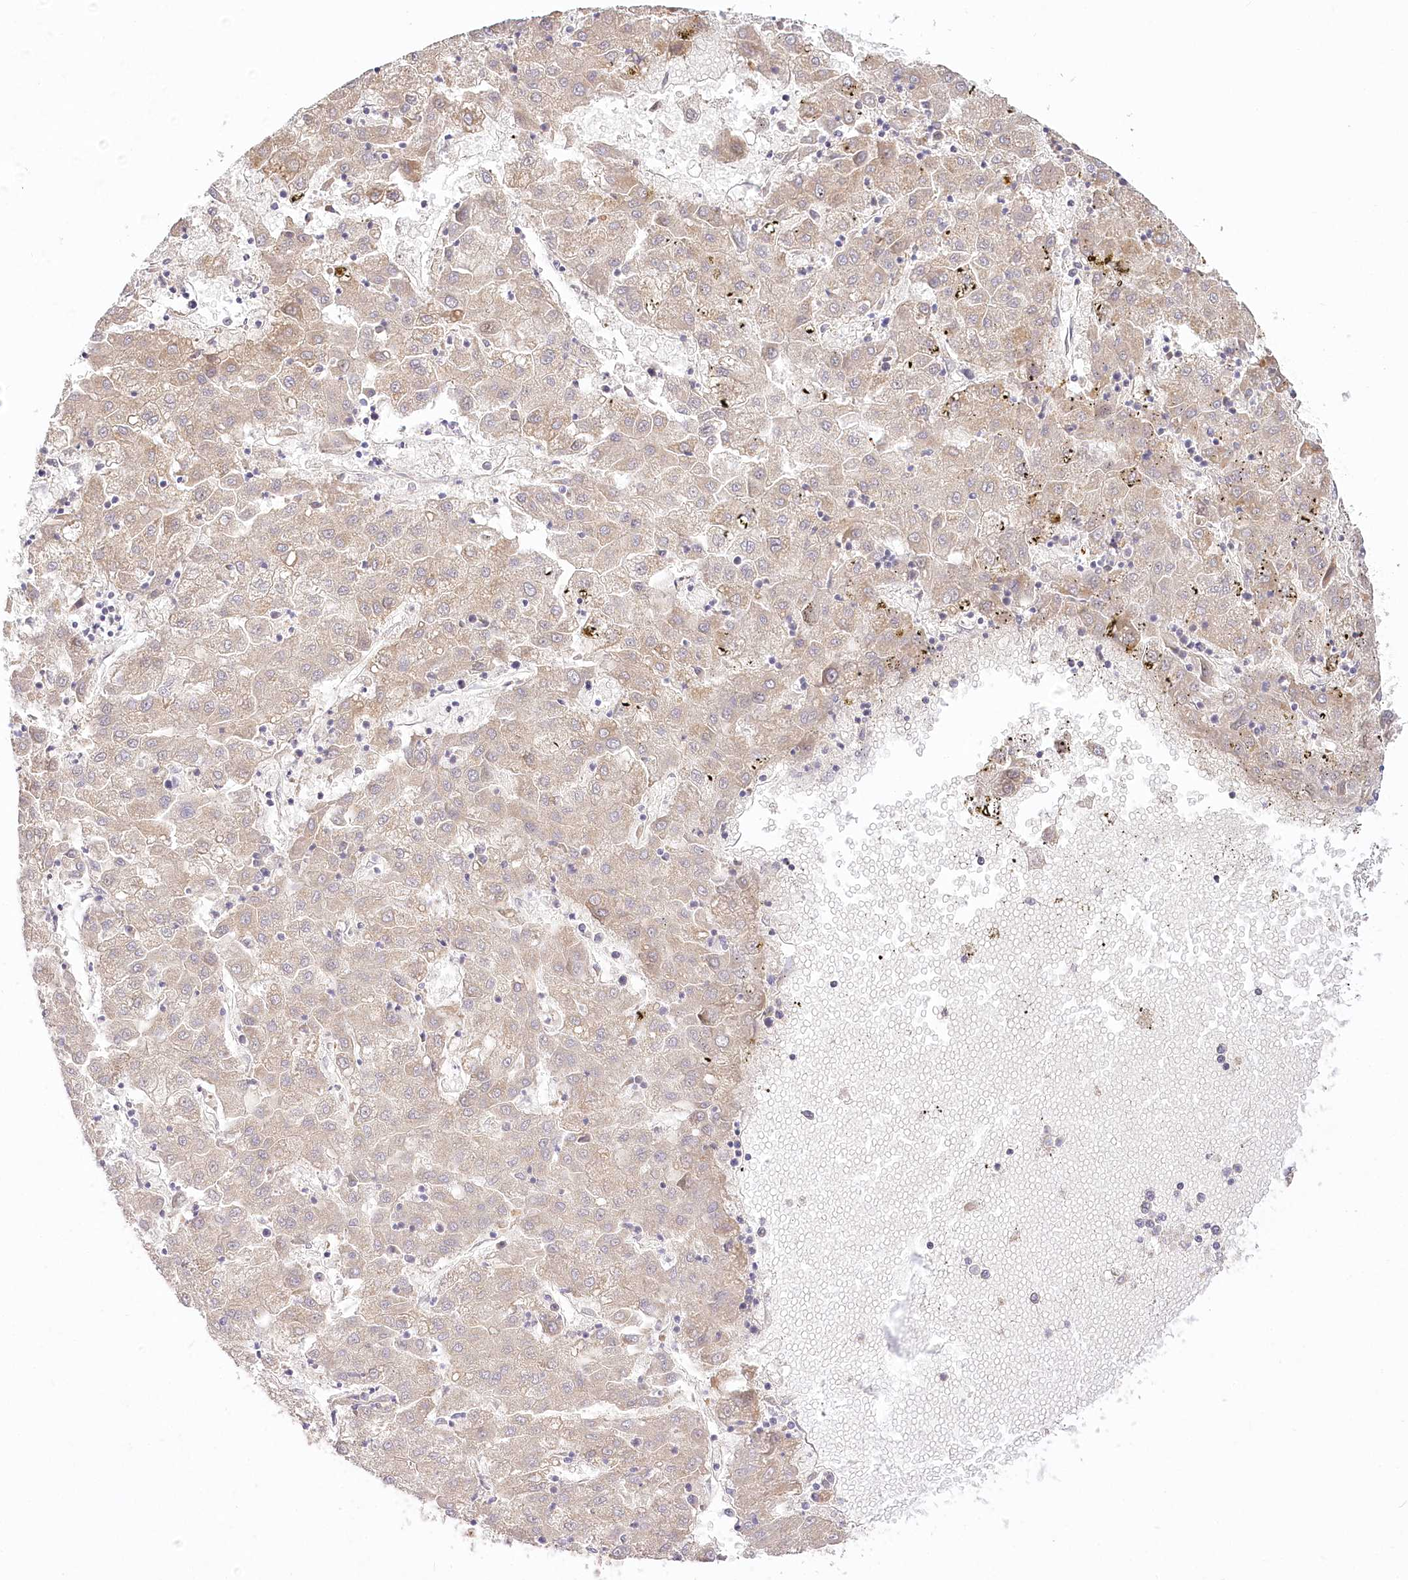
{"staining": {"intensity": "negative", "quantity": "none", "location": "none"}, "tissue": "liver cancer", "cell_type": "Tumor cells", "image_type": "cancer", "snomed": [{"axis": "morphology", "description": "Carcinoma, Hepatocellular, NOS"}, {"axis": "topography", "description": "Liver"}], "caption": "Tumor cells are negative for protein expression in human liver cancer.", "gene": "PYROXD1", "patient": {"sex": "male", "age": 72}}